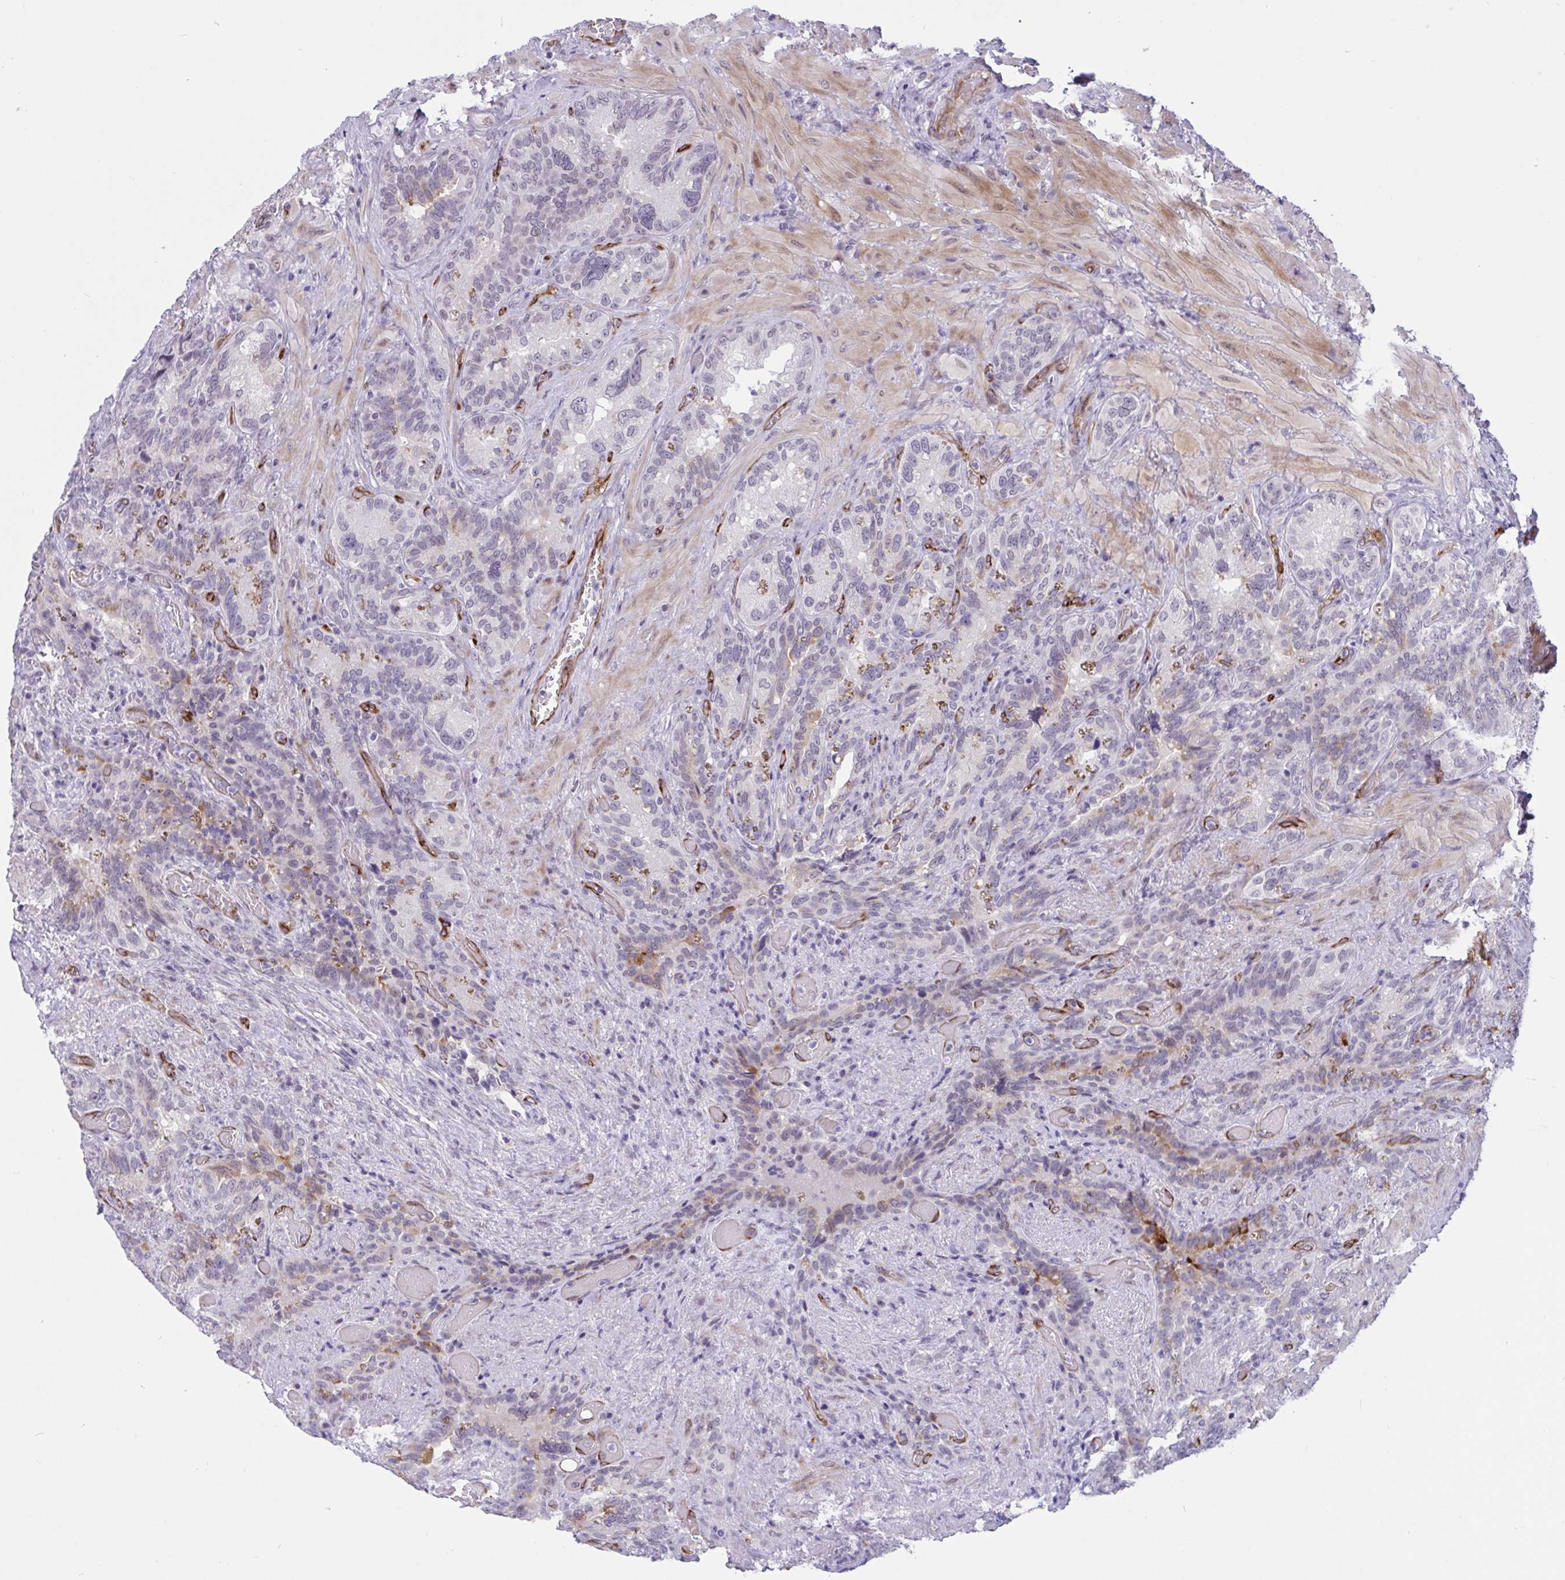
{"staining": {"intensity": "negative", "quantity": "none", "location": "none"}, "tissue": "seminal vesicle", "cell_type": "Glandular cells", "image_type": "normal", "snomed": [{"axis": "morphology", "description": "Normal tissue, NOS"}, {"axis": "topography", "description": "Seminal veicle"}], "caption": "Immunohistochemistry photomicrograph of unremarkable human seminal vesicle stained for a protein (brown), which shows no staining in glandular cells. Brightfield microscopy of IHC stained with DAB (brown) and hematoxylin (blue), captured at high magnification.", "gene": "EML1", "patient": {"sex": "male", "age": 68}}